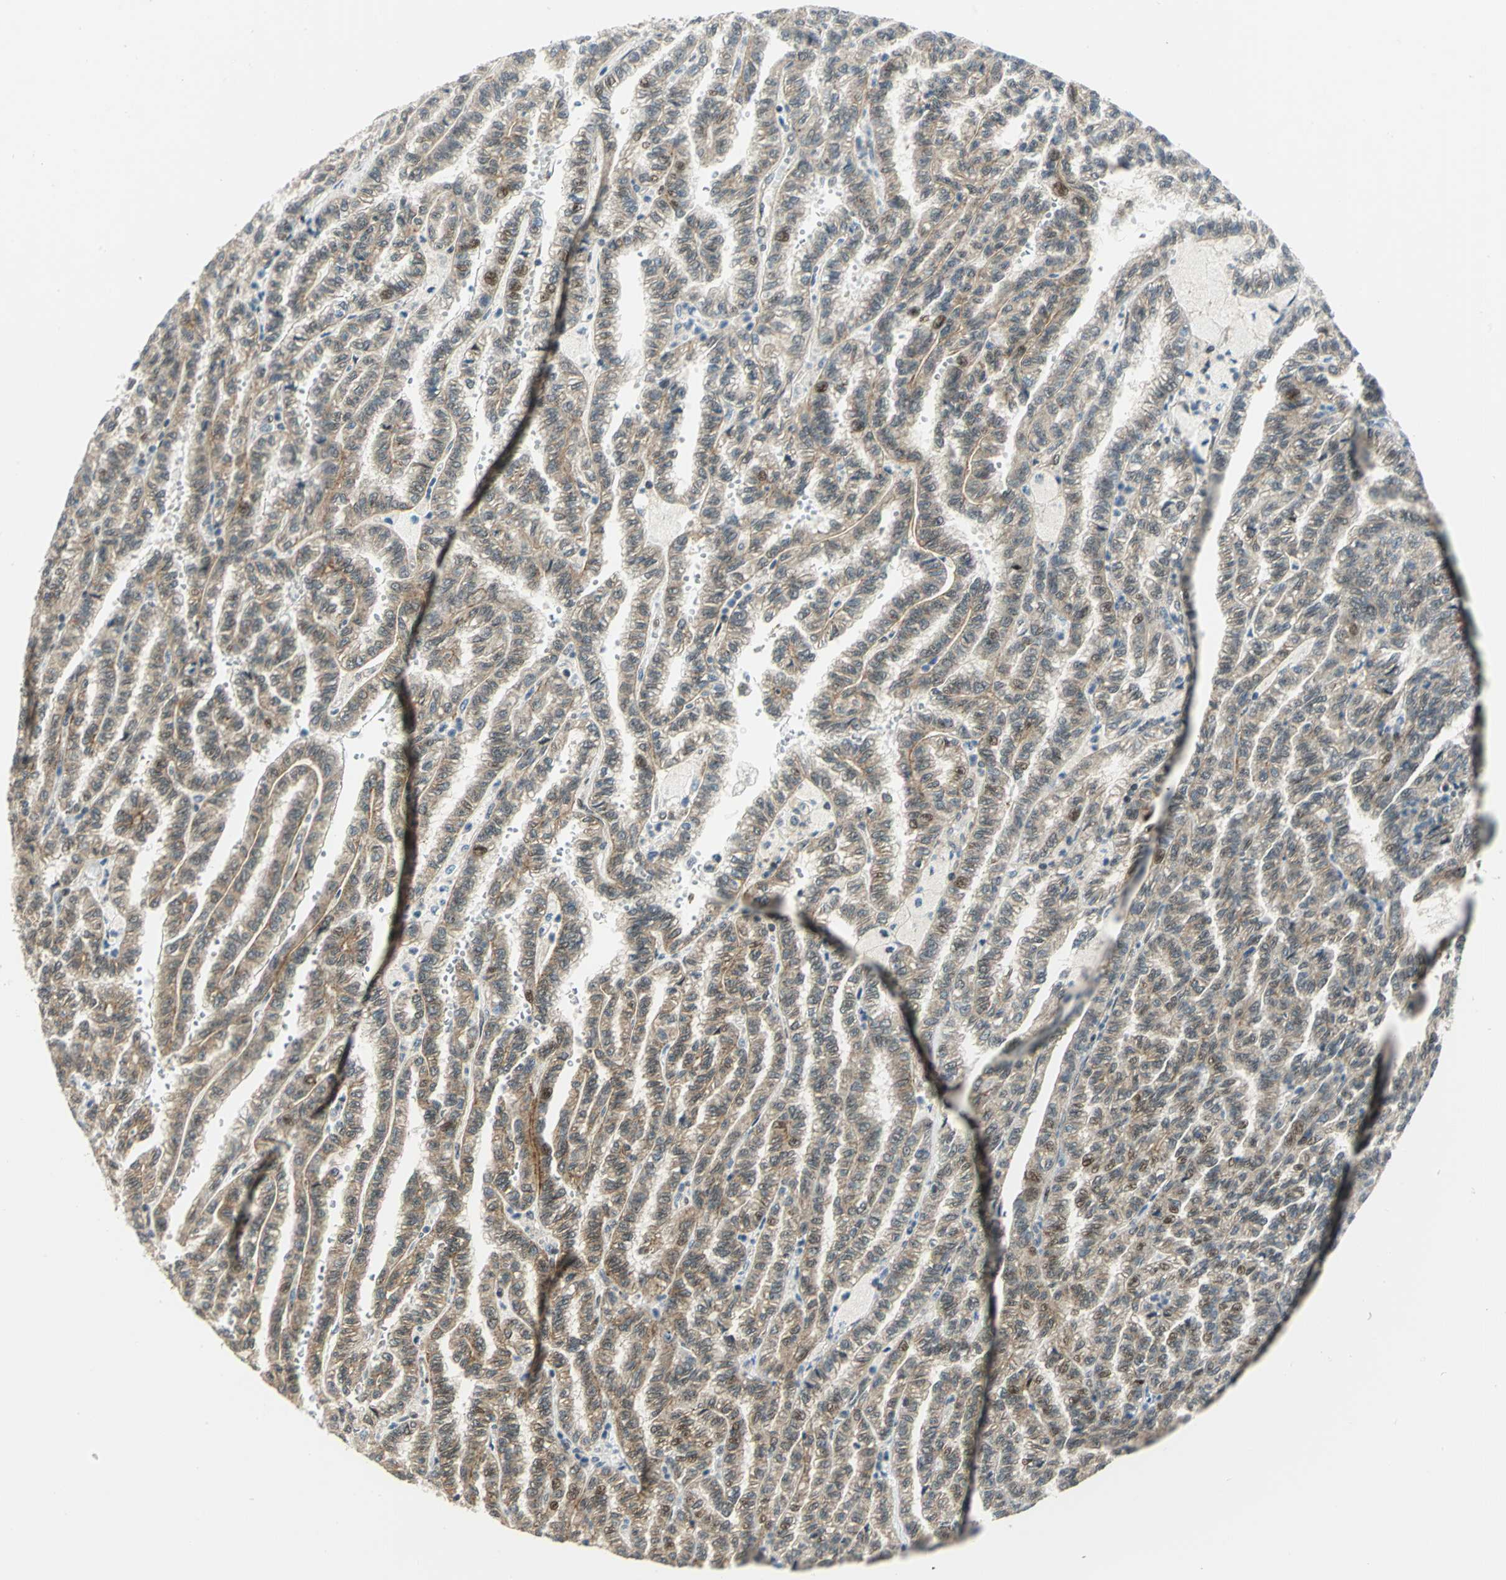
{"staining": {"intensity": "moderate", "quantity": ">75%", "location": "cytoplasmic/membranous,nuclear"}, "tissue": "renal cancer", "cell_type": "Tumor cells", "image_type": "cancer", "snomed": [{"axis": "morphology", "description": "Inflammation, NOS"}, {"axis": "morphology", "description": "Adenocarcinoma, NOS"}, {"axis": "topography", "description": "Kidney"}], "caption": "A photomicrograph of renal adenocarcinoma stained for a protein displays moderate cytoplasmic/membranous and nuclear brown staining in tumor cells.", "gene": "ATP6V1A", "patient": {"sex": "male", "age": 68}}